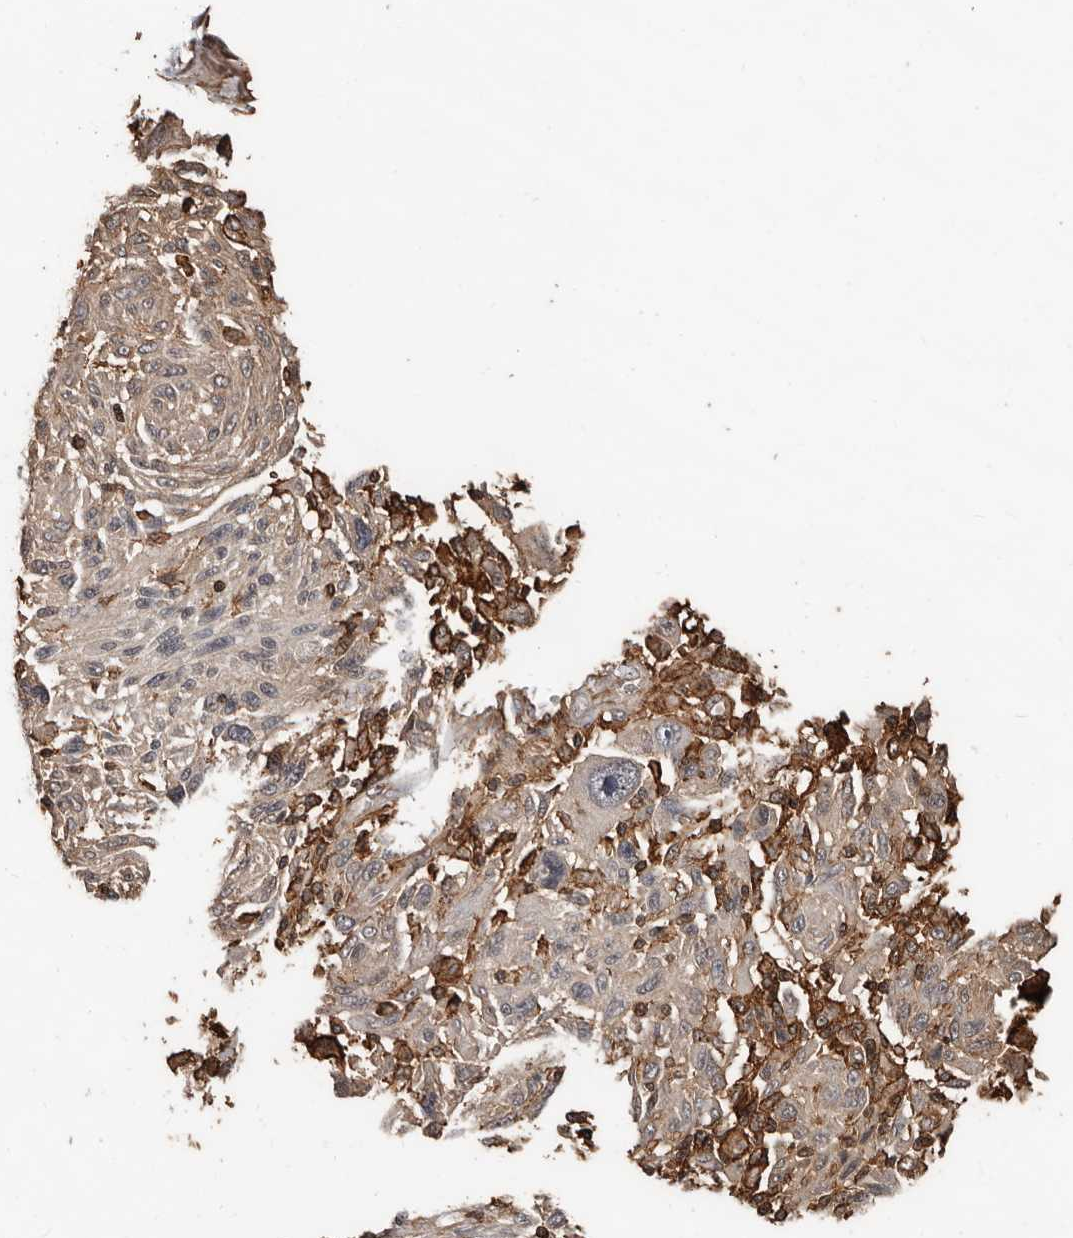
{"staining": {"intensity": "weak", "quantity": "25%-75%", "location": "cytoplasmic/membranous"}, "tissue": "melanoma", "cell_type": "Tumor cells", "image_type": "cancer", "snomed": [{"axis": "morphology", "description": "Malignant melanoma, NOS"}, {"axis": "topography", "description": "Skin"}], "caption": "Malignant melanoma was stained to show a protein in brown. There is low levels of weak cytoplasmic/membranous expression in approximately 25%-75% of tumor cells.", "gene": "GSK3A", "patient": {"sex": "male", "age": 53}}